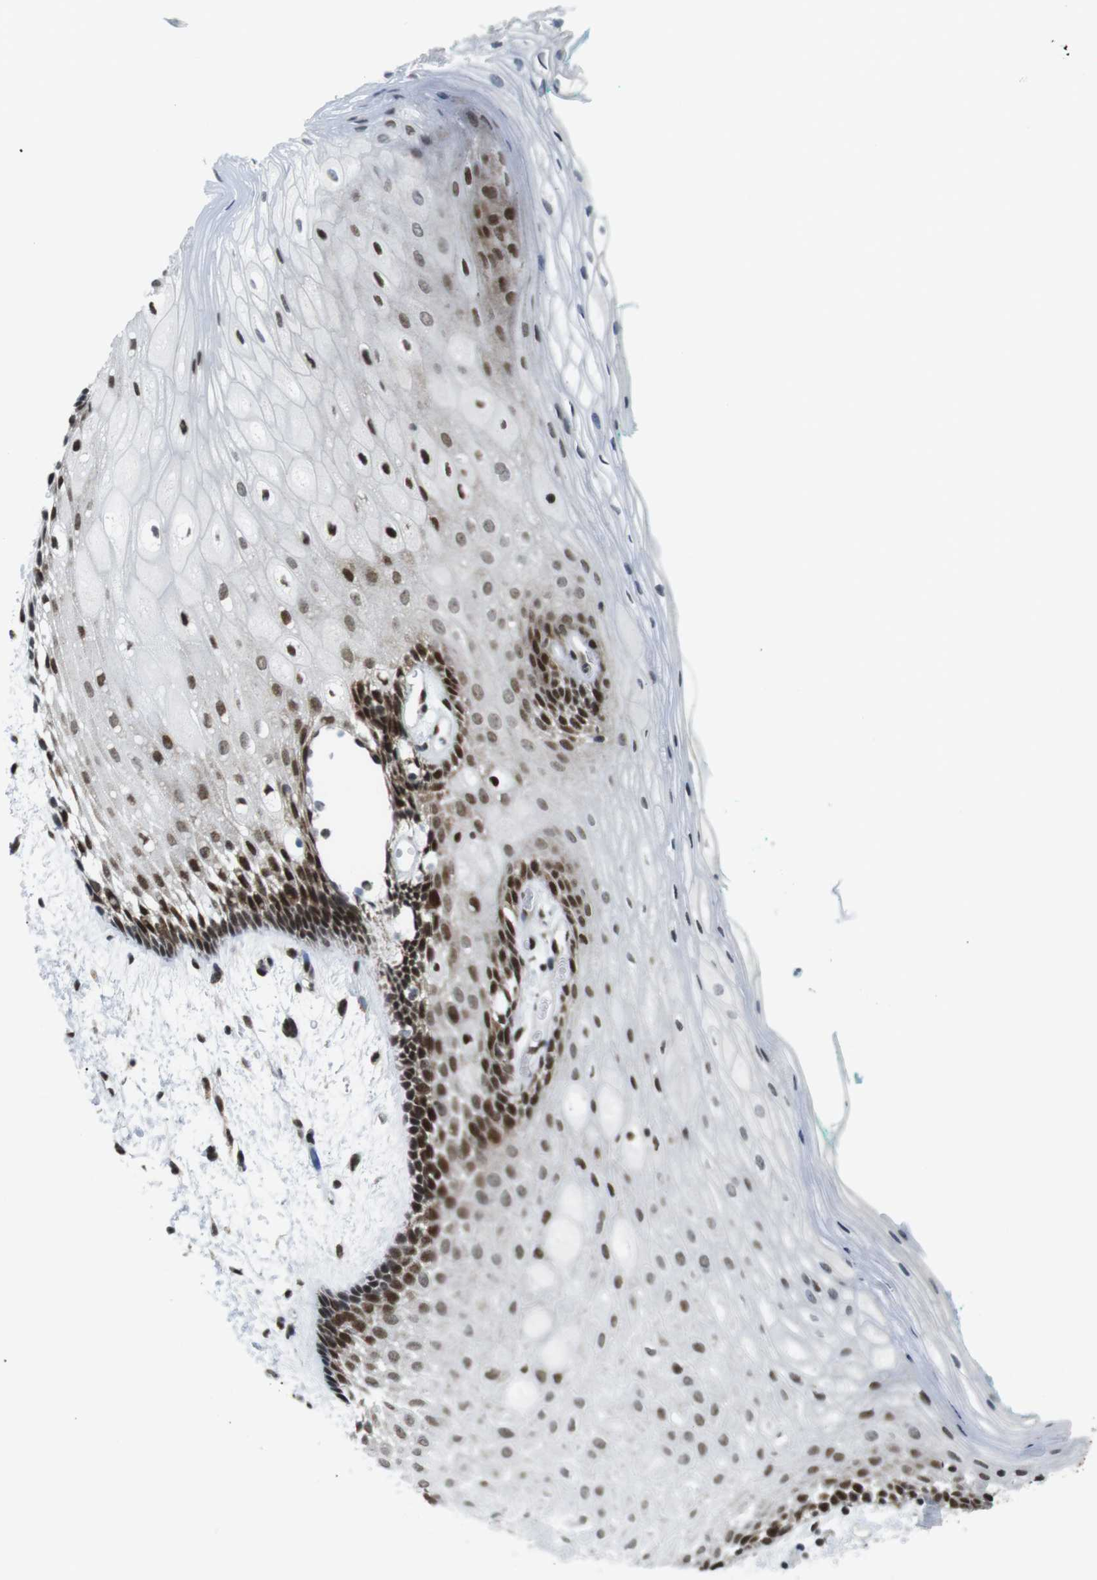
{"staining": {"intensity": "strong", "quantity": "25%-75%", "location": "nuclear"}, "tissue": "oral mucosa", "cell_type": "Squamous epithelial cells", "image_type": "normal", "snomed": [{"axis": "morphology", "description": "Normal tissue, NOS"}, {"axis": "topography", "description": "Skeletal muscle"}, {"axis": "topography", "description": "Oral tissue"}, {"axis": "topography", "description": "Peripheral nerve tissue"}], "caption": "The micrograph shows immunohistochemical staining of unremarkable oral mucosa. There is strong nuclear expression is seen in approximately 25%-75% of squamous epithelial cells.", "gene": "CDC27", "patient": {"sex": "female", "age": 84}}